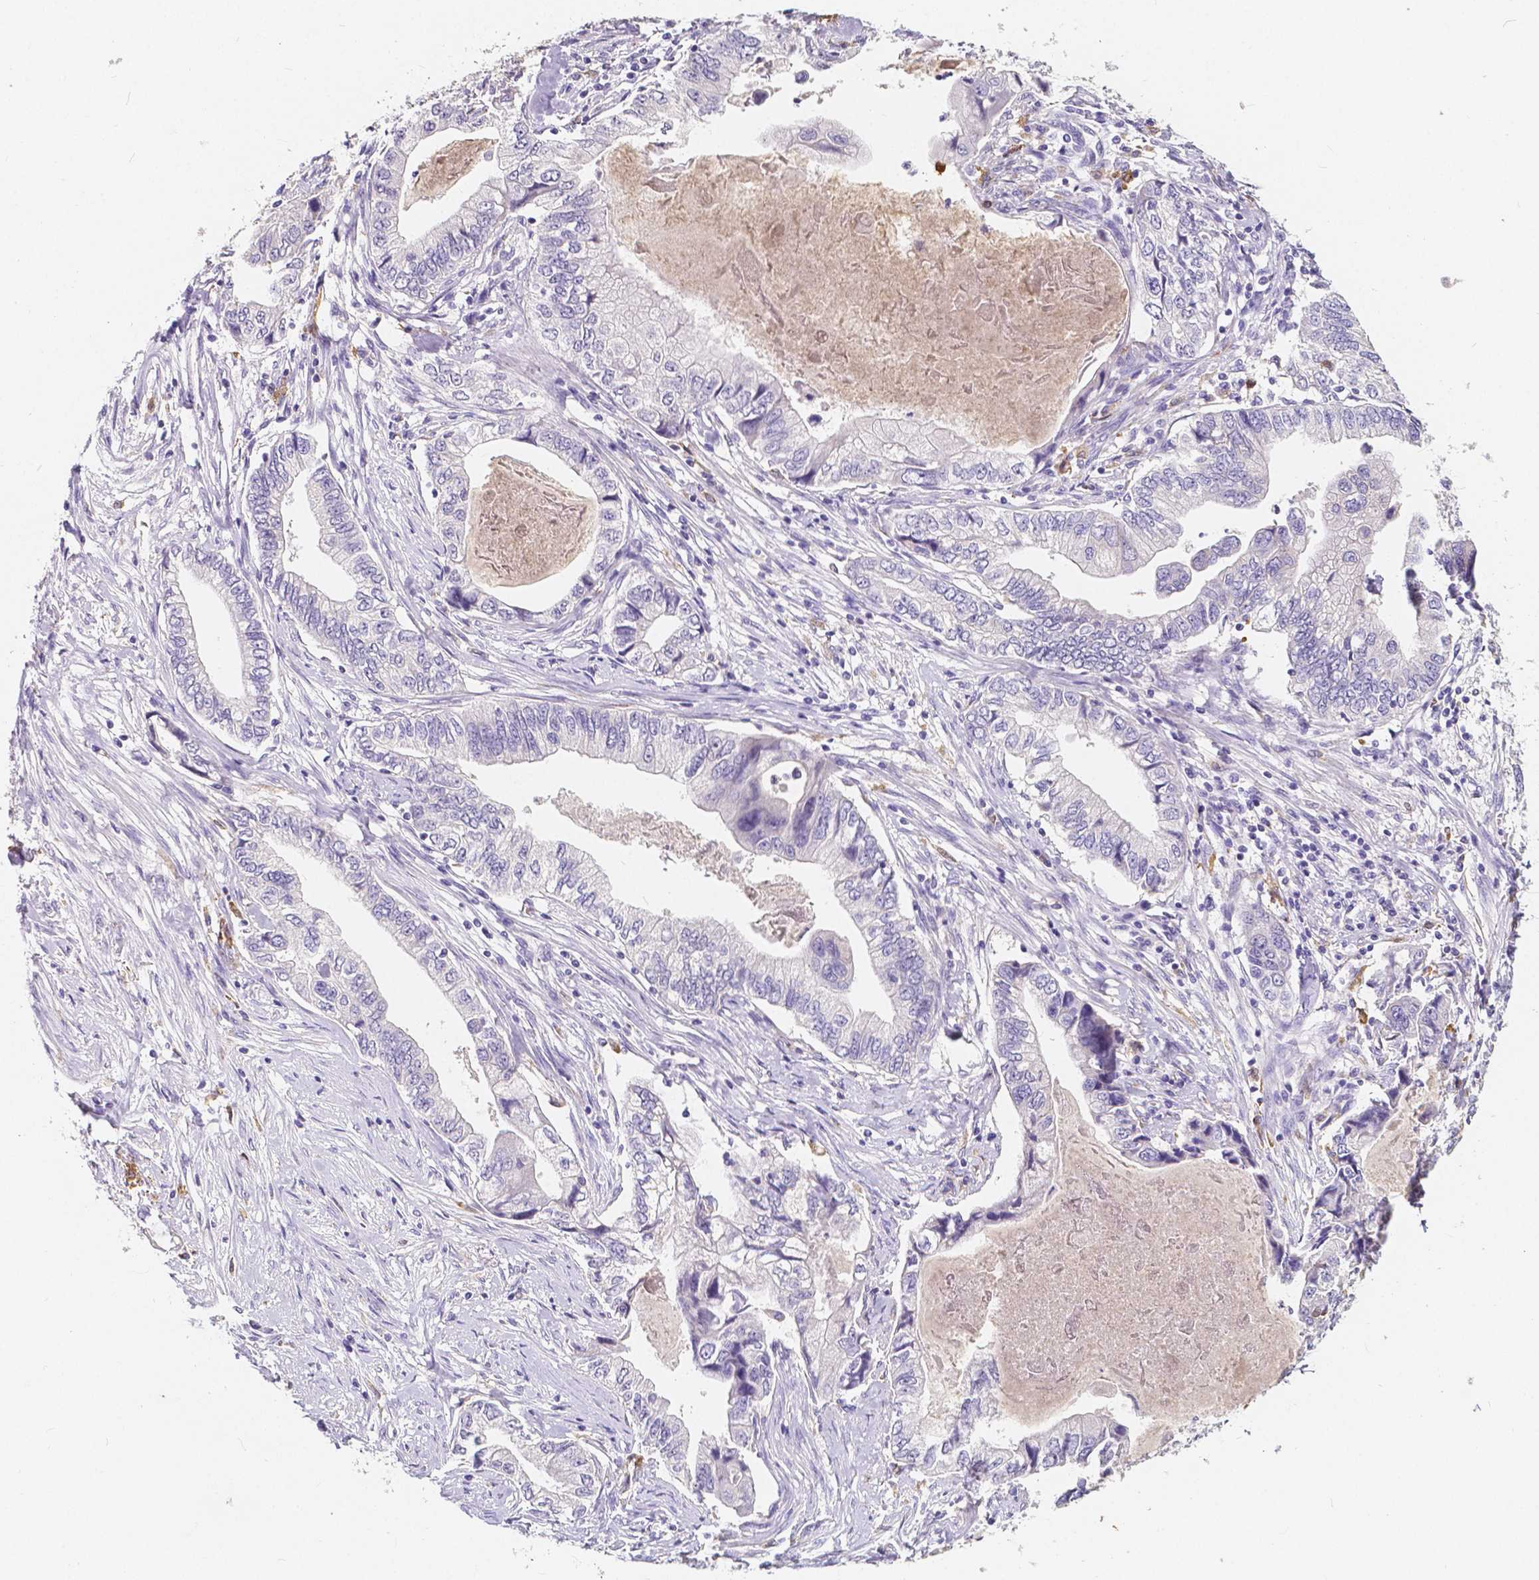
{"staining": {"intensity": "negative", "quantity": "none", "location": "none"}, "tissue": "stomach cancer", "cell_type": "Tumor cells", "image_type": "cancer", "snomed": [{"axis": "morphology", "description": "Adenocarcinoma, NOS"}, {"axis": "topography", "description": "Pancreas"}, {"axis": "topography", "description": "Stomach, upper"}], "caption": "Immunohistochemistry (IHC) photomicrograph of human adenocarcinoma (stomach) stained for a protein (brown), which reveals no positivity in tumor cells.", "gene": "ACP5", "patient": {"sex": "male", "age": 77}}